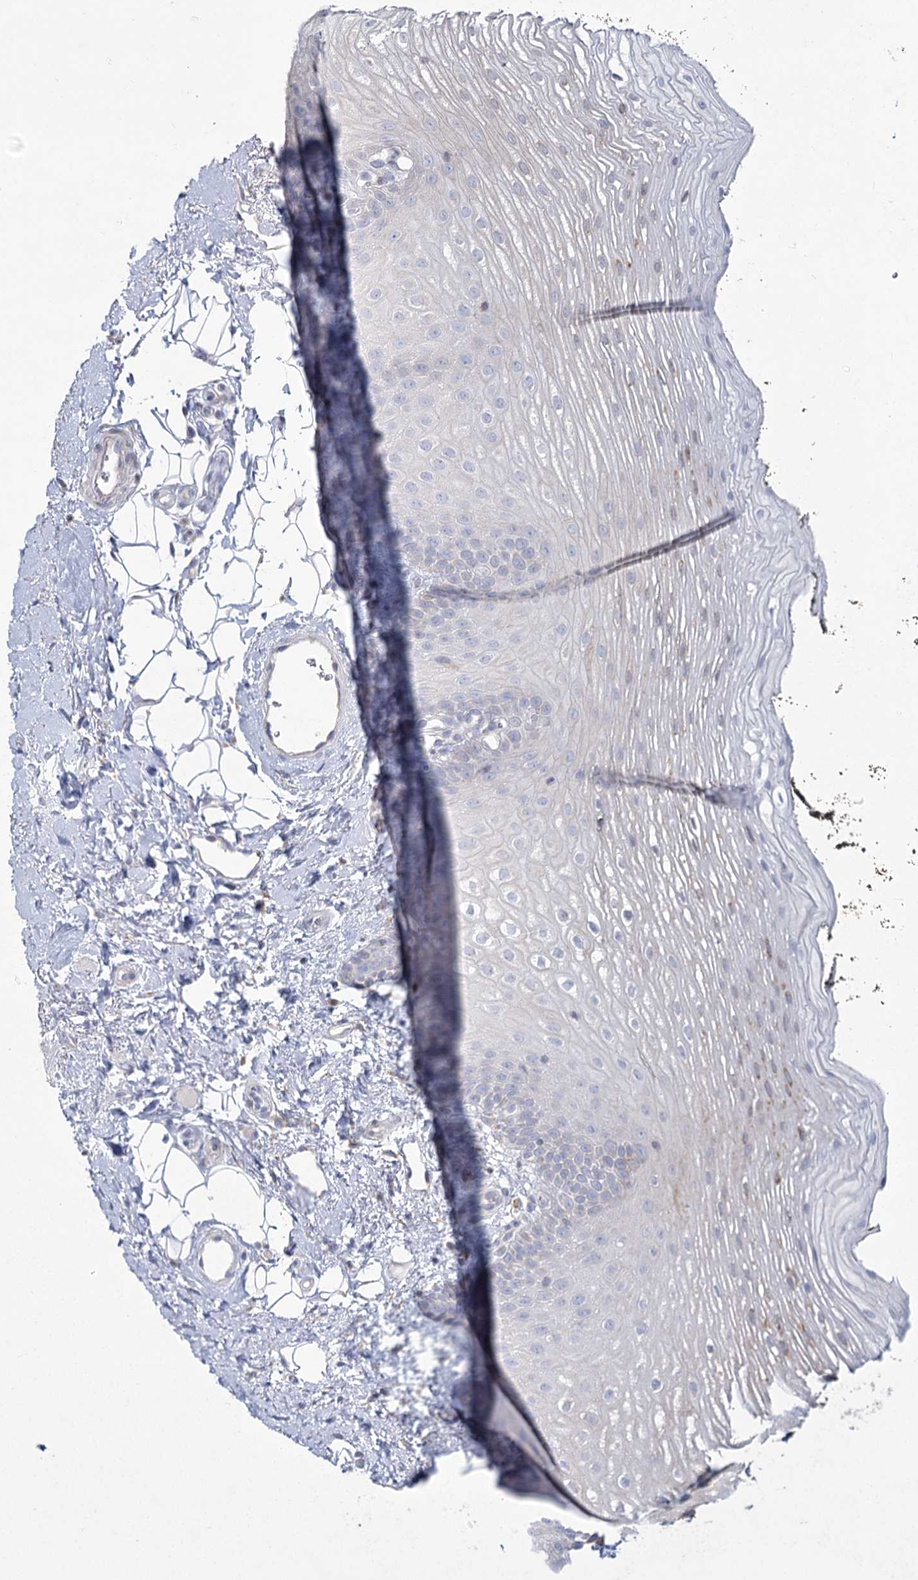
{"staining": {"intensity": "weak", "quantity": "<25%", "location": "cytoplasmic/membranous"}, "tissue": "oral mucosa", "cell_type": "Squamous epithelial cells", "image_type": "normal", "snomed": [{"axis": "morphology", "description": "No evidence of malignacy"}, {"axis": "topography", "description": "Oral tissue"}, {"axis": "topography", "description": "Head-Neck"}], "caption": "Squamous epithelial cells are negative for brown protein staining in benign oral mucosa. (DAB (3,3'-diaminobenzidine) immunohistochemistry (IHC), high magnification).", "gene": "NHLRC2", "patient": {"sex": "male", "age": 68}}